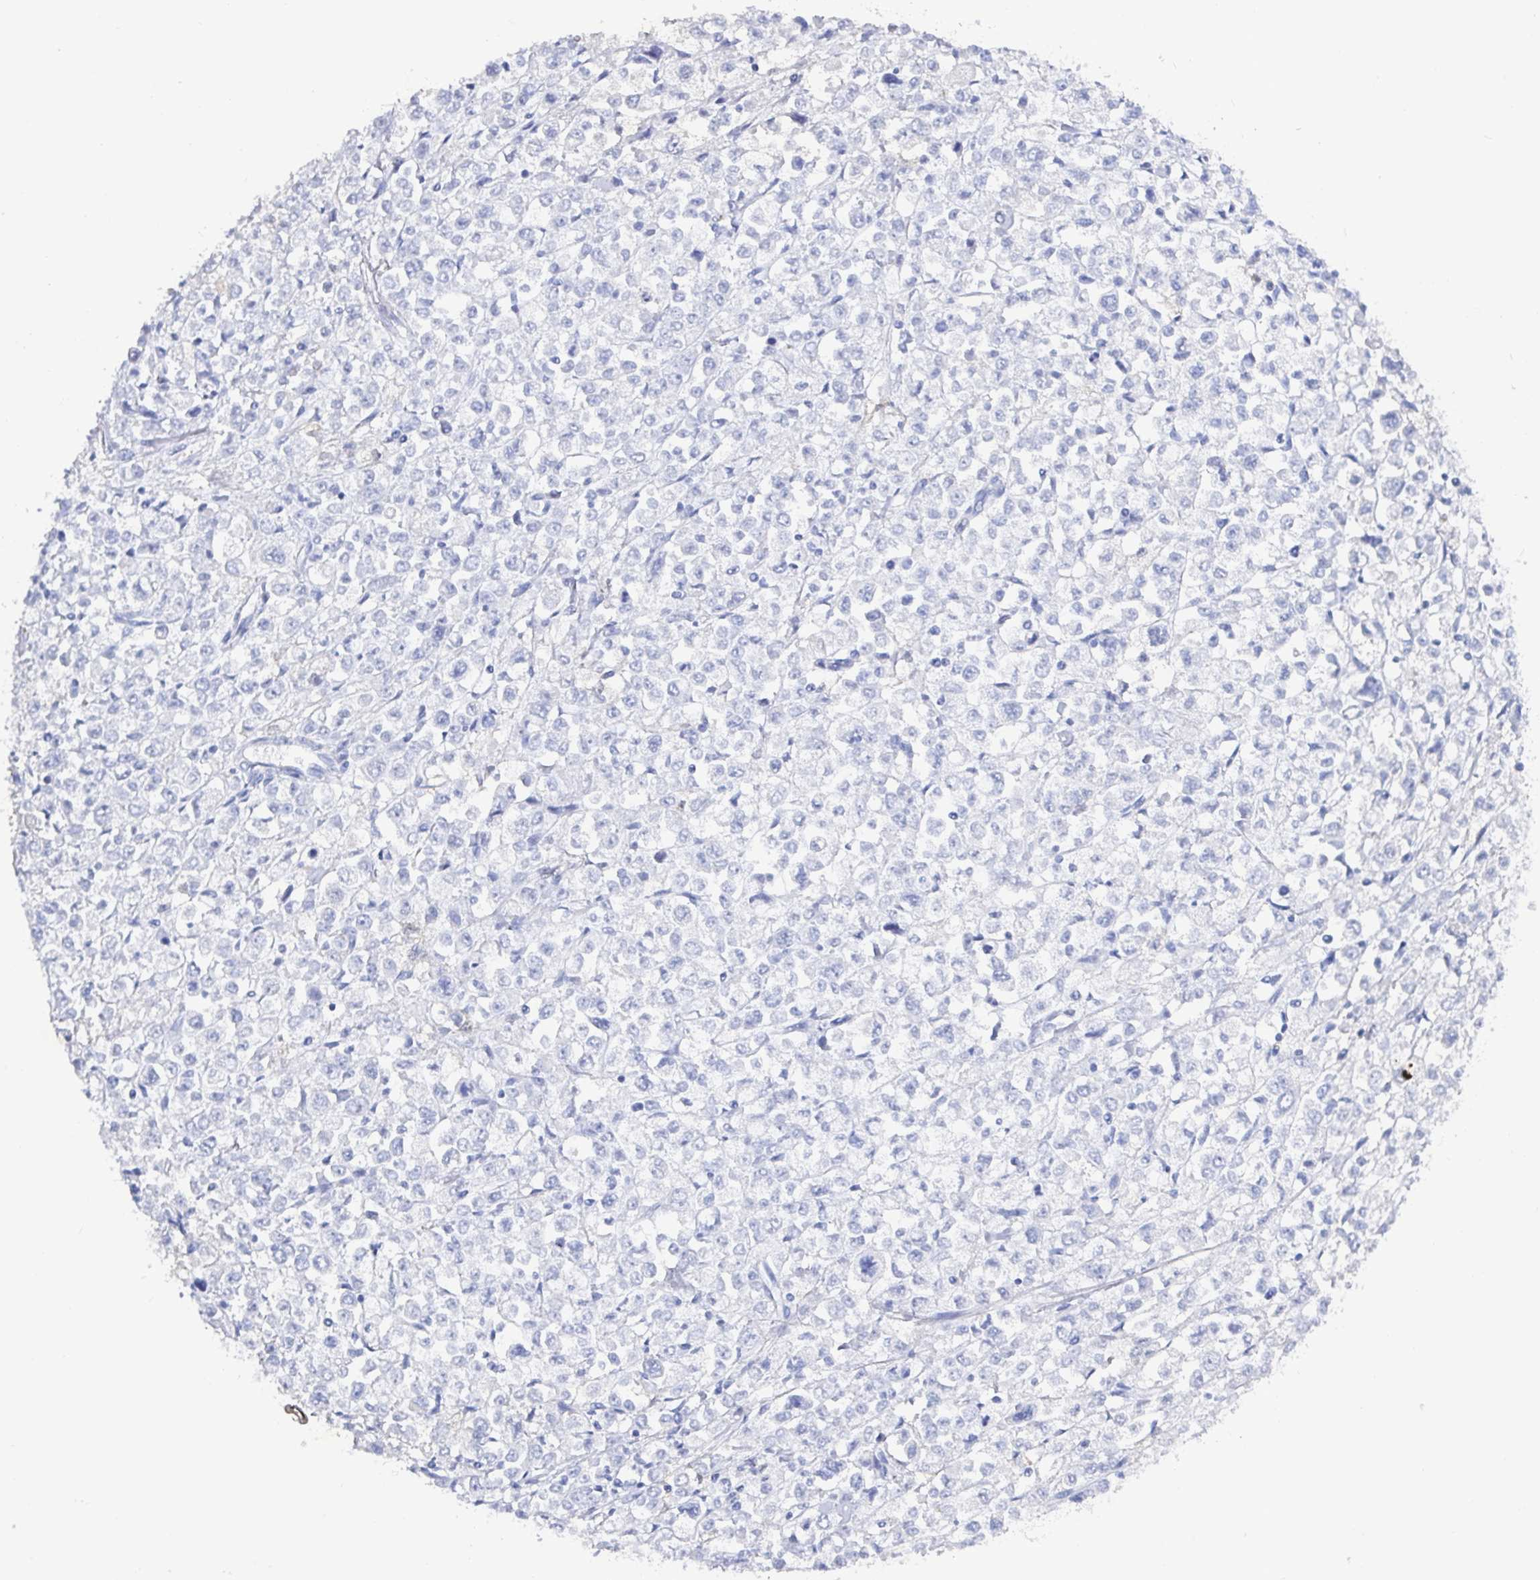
{"staining": {"intensity": "negative", "quantity": "none", "location": "none"}, "tissue": "stomach cancer", "cell_type": "Tumor cells", "image_type": "cancer", "snomed": [{"axis": "morphology", "description": "Adenocarcinoma, NOS"}, {"axis": "topography", "description": "Stomach, upper"}], "caption": "An immunohistochemistry photomicrograph of stomach cancer is shown. There is no staining in tumor cells of stomach cancer.", "gene": "OR2A4", "patient": {"sex": "male", "age": 70}}